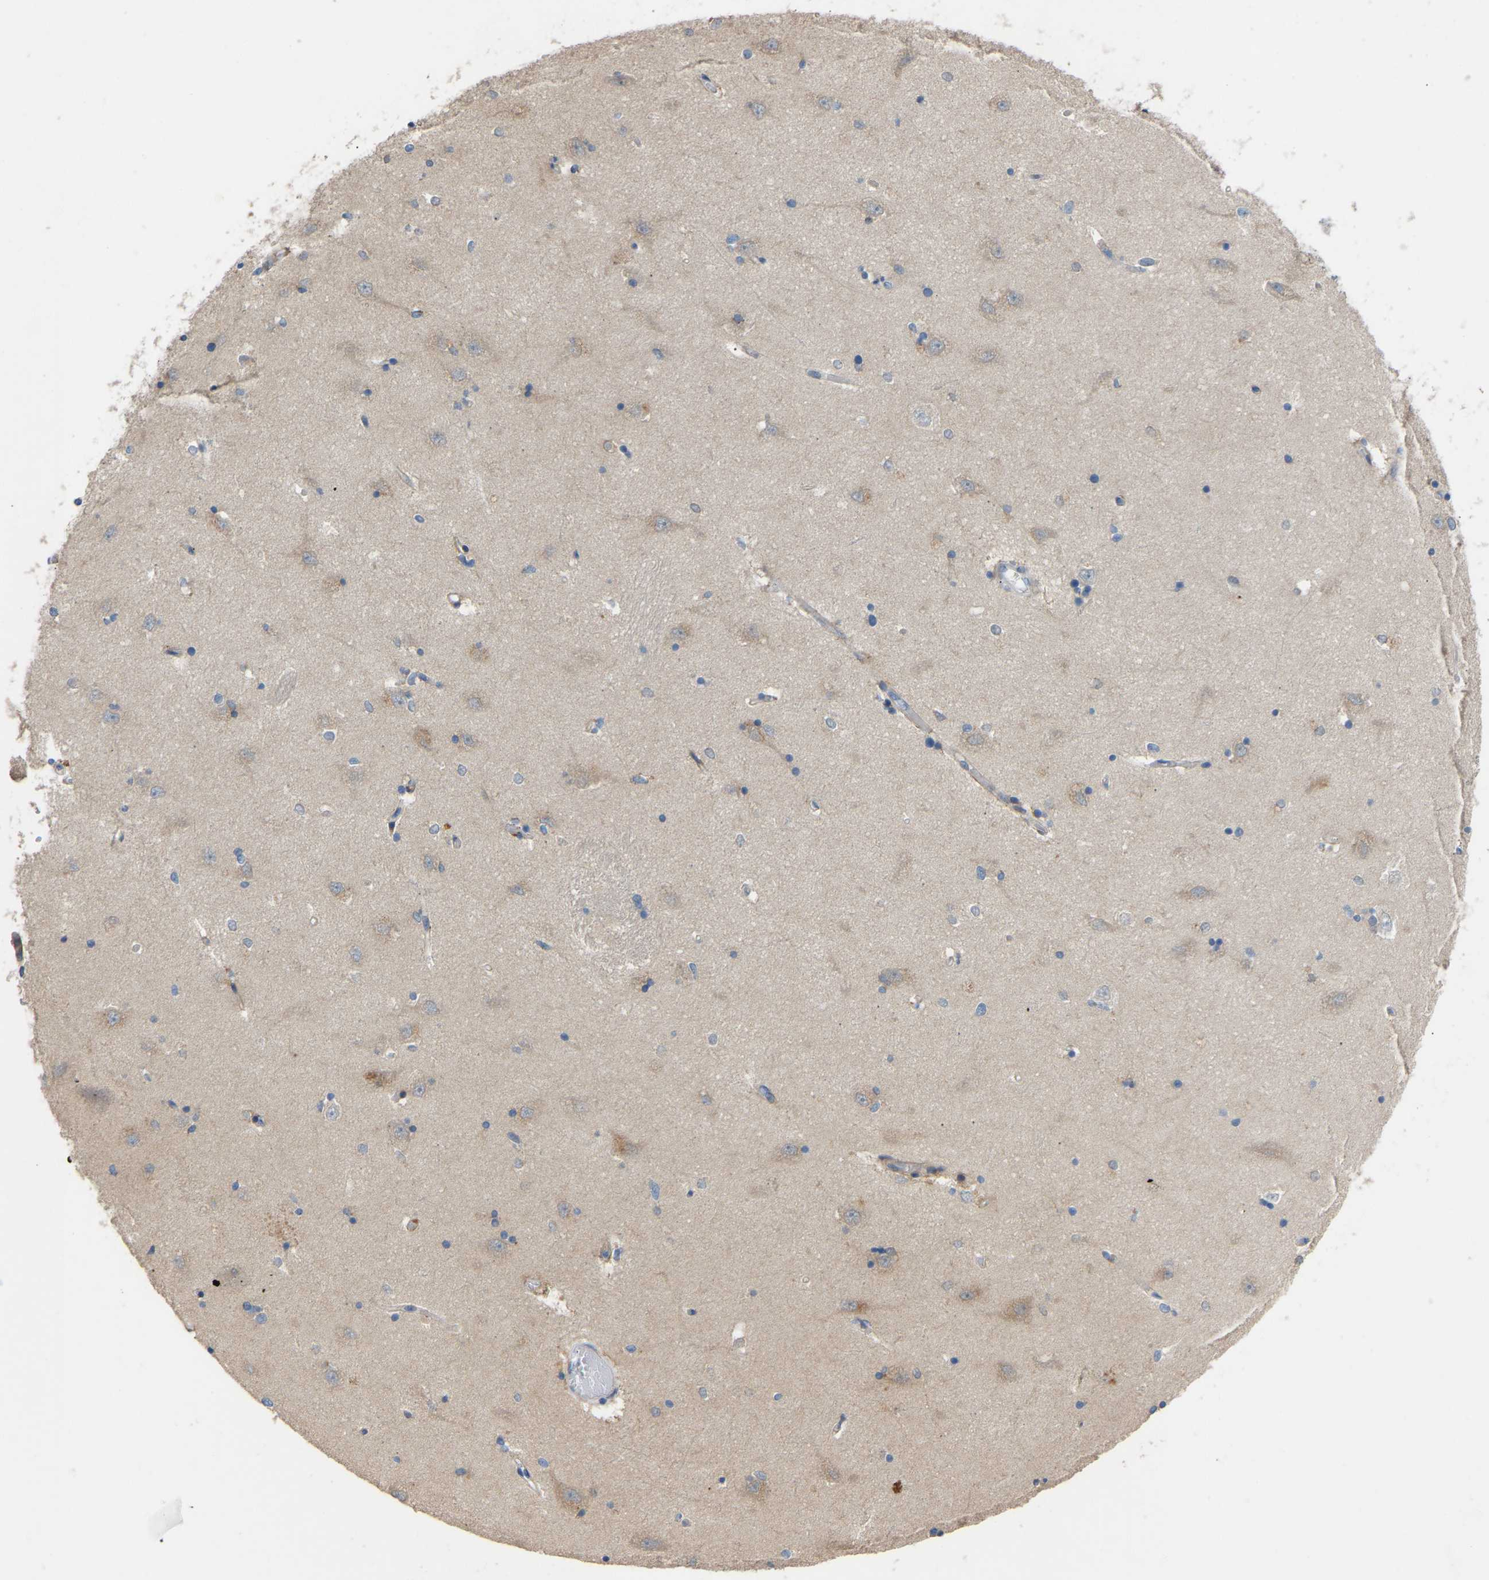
{"staining": {"intensity": "weak", "quantity": "<25%", "location": "cytoplasmic/membranous"}, "tissue": "hippocampus", "cell_type": "Glial cells", "image_type": "normal", "snomed": [{"axis": "morphology", "description": "Normal tissue, NOS"}, {"axis": "topography", "description": "Hippocampus"}], "caption": "Immunohistochemistry histopathology image of benign human hippocampus stained for a protein (brown), which shows no staining in glial cells.", "gene": "RGP1", "patient": {"sex": "male", "age": 45}}